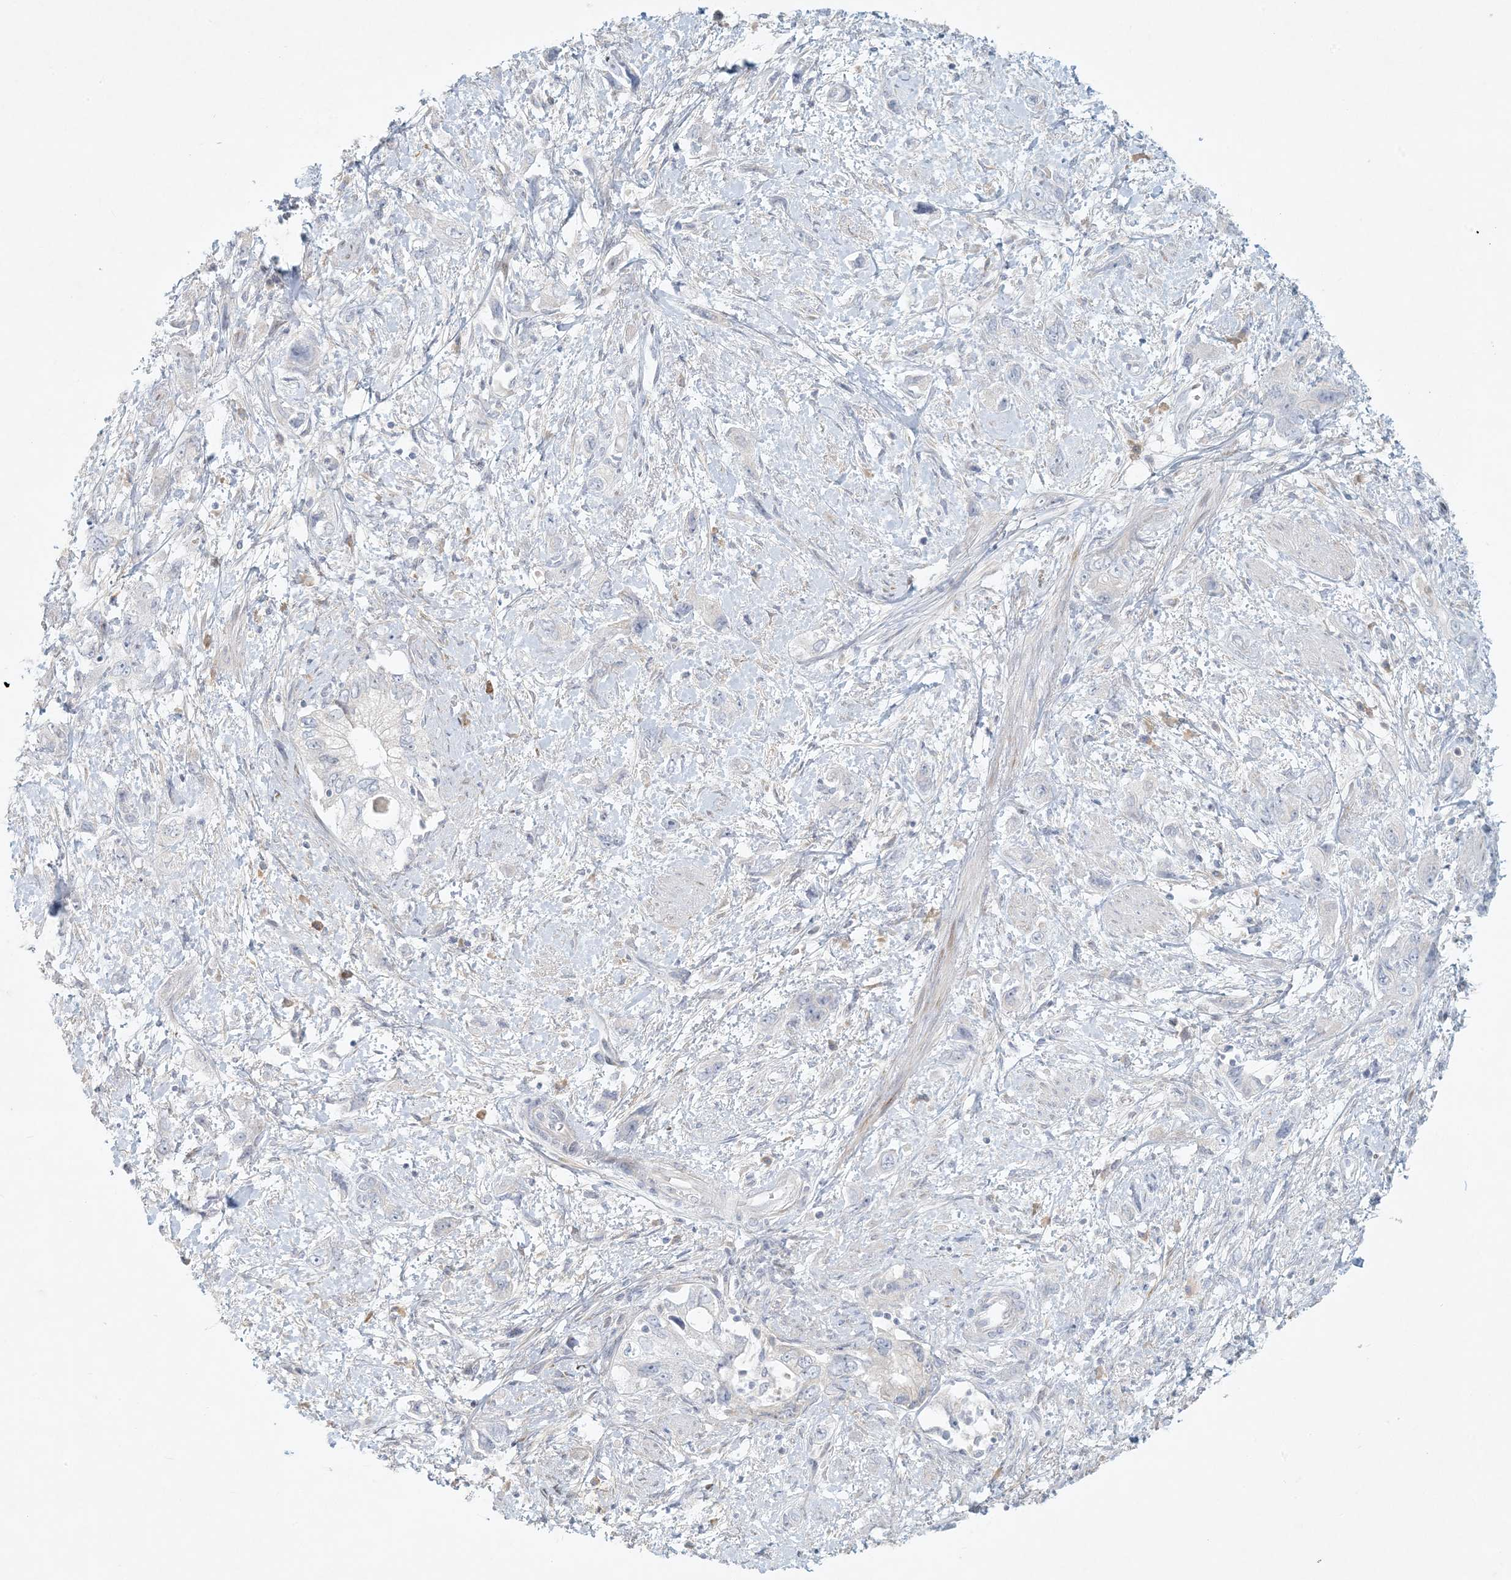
{"staining": {"intensity": "negative", "quantity": "none", "location": "none"}, "tissue": "pancreatic cancer", "cell_type": "Tumor cells", "image_type": "cancer", "snomed": [{"axis": "morphology", "description": "Adenocarcinoma, NOS"}, {"axis": "topography", "description": "Pancreas"}], "caption": "This is an immunohistochemistry histopathology image of human pancreatic cancer (adenocarcinoma). There is no expression in tumor cells.", "gene": "ZNF385D", "patient": {"sex": "female", "age": 73}}